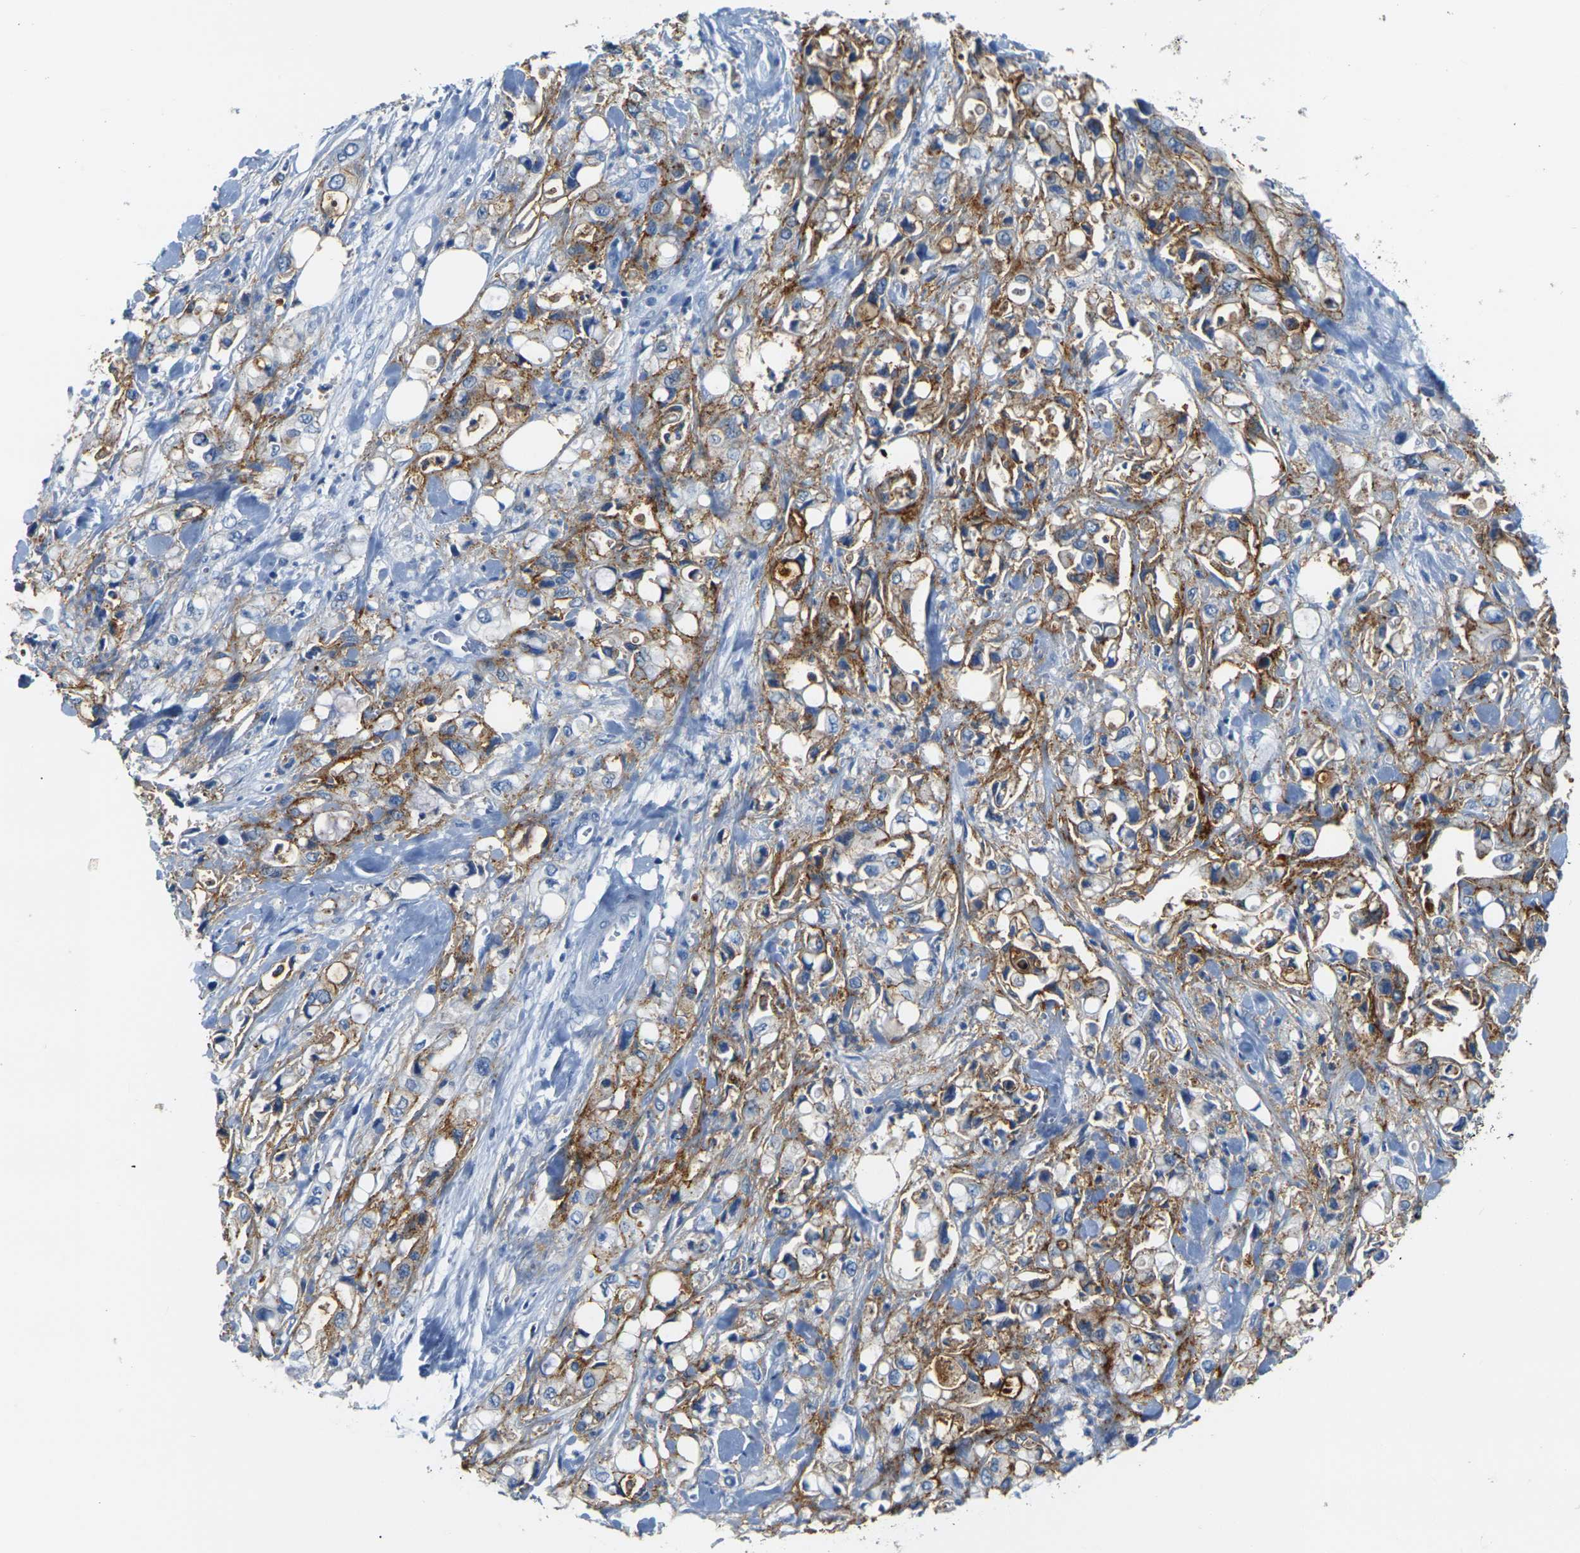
{"staining": {"intensity": "strong", "quantity": ">75%", "location": "cytoplasmic/membranous"}, "tissue": "pancreatic cancer", "cell_type": "Tumor cells", "image_type": "cancer", "snomed": [{"axis": "morphology", "description": "Adenocarcinoma, NOS"}, {"axis": "topography", "description": "Pancreas"}], "caption": "Protein analysis of pancreatic cancer tissue demonstrates strong cytoplasmic/membranous expression in about >75% of tumor cells. (brown staining indicates protein expression, while blue staining denotes nuclei).", "gene": "CLDN7", "patient": {"sex": "male", "age": 70}}